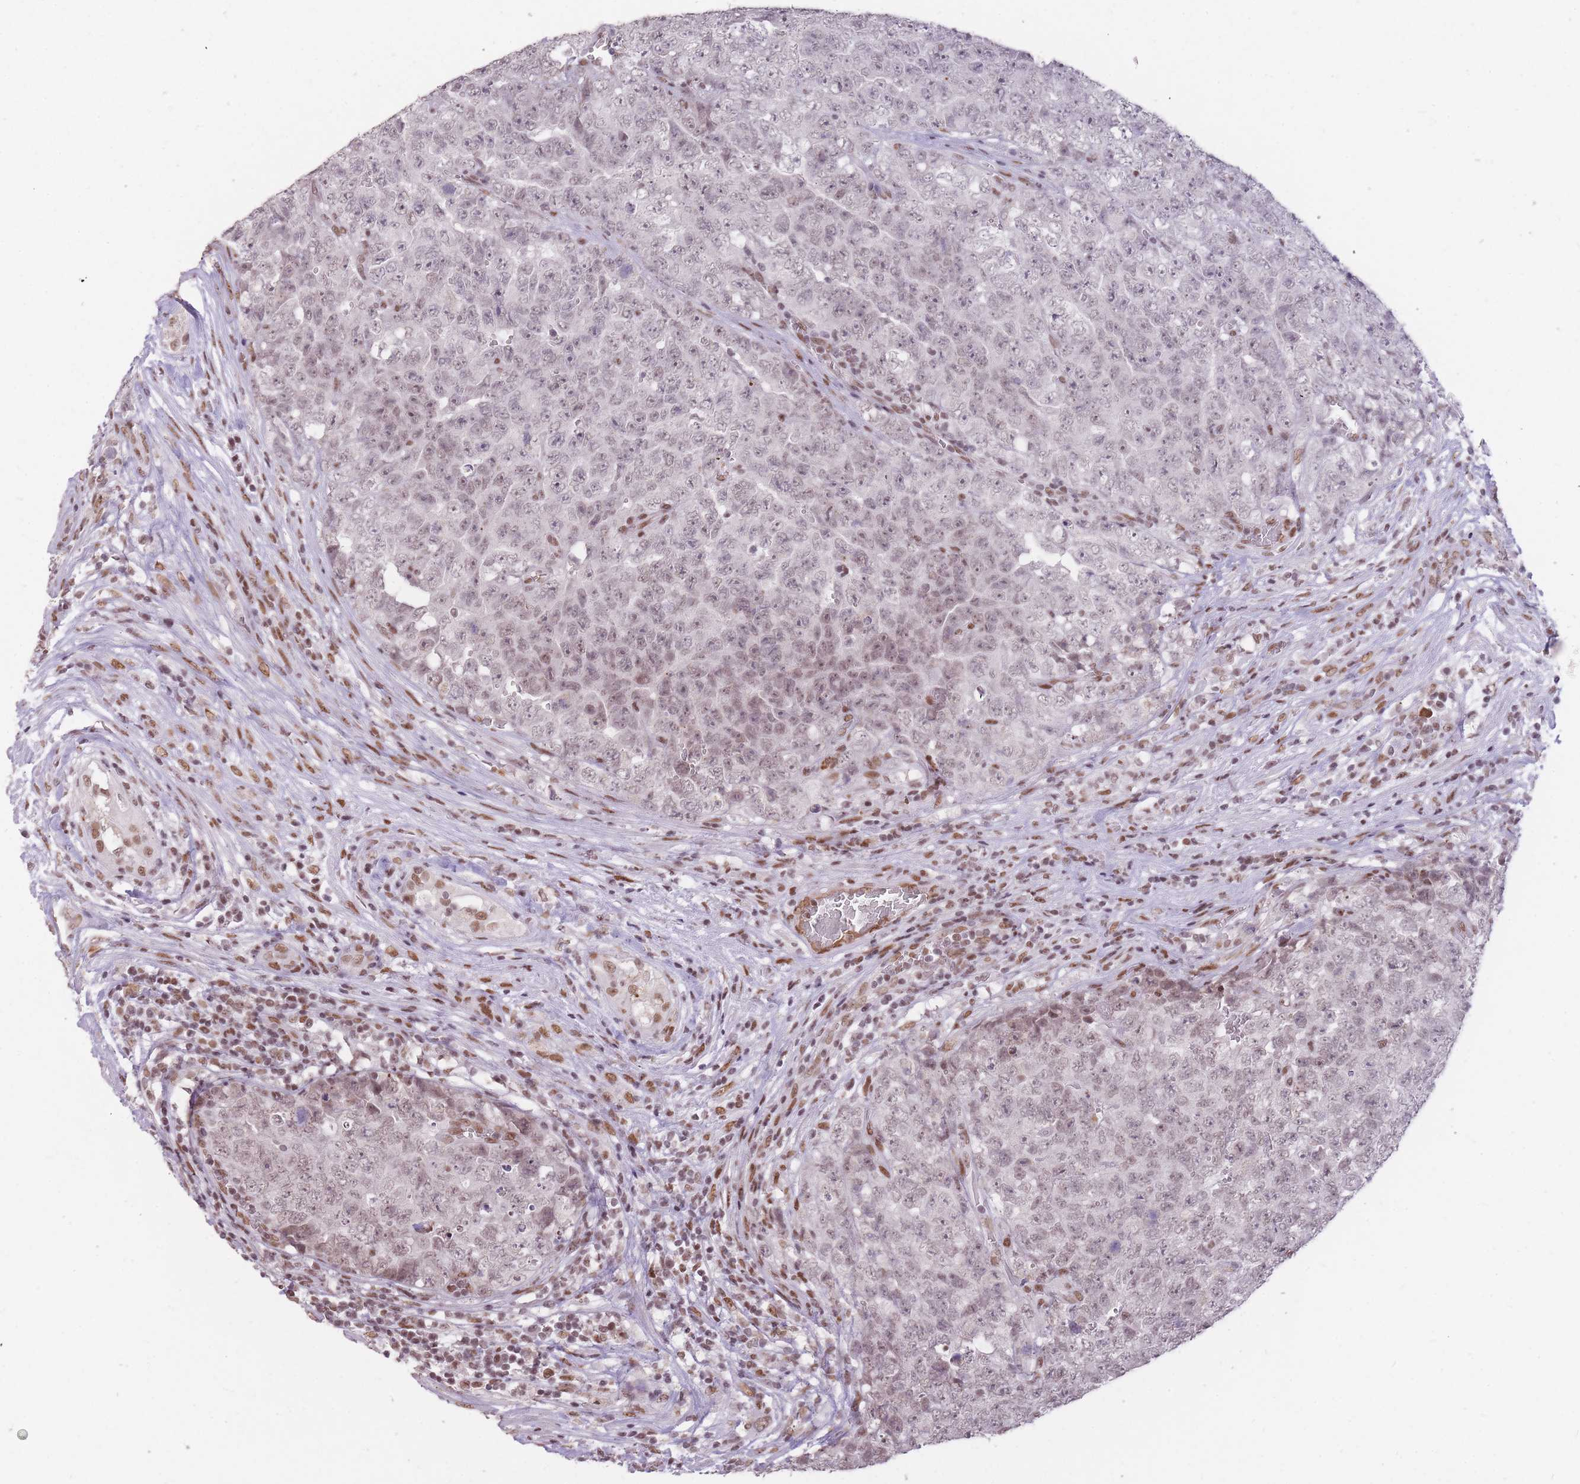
{"staining": {"intensity": "weak", "quantity": "25%-75%", "location": "nuclear"}, "tissue": "testis cancer", "cell_type": "Tumor cells", "image_type": "cancer", "snomed": [{"axis": "morphology", "description": "Seminoma, NOS"}, {"axis": "morphology", "description": "Teratoma, malignant, NOS"}, {"axis": "topography", "description": "Testis"}], "caption": "Brown immunohistochemical staining in seminoma (testis) demonstrates weak nuclear staining in approximately 25%-75% of tumor cells.", "gene": "HNRNPUL1", "patient": {"sex": "male", "age": 34}}